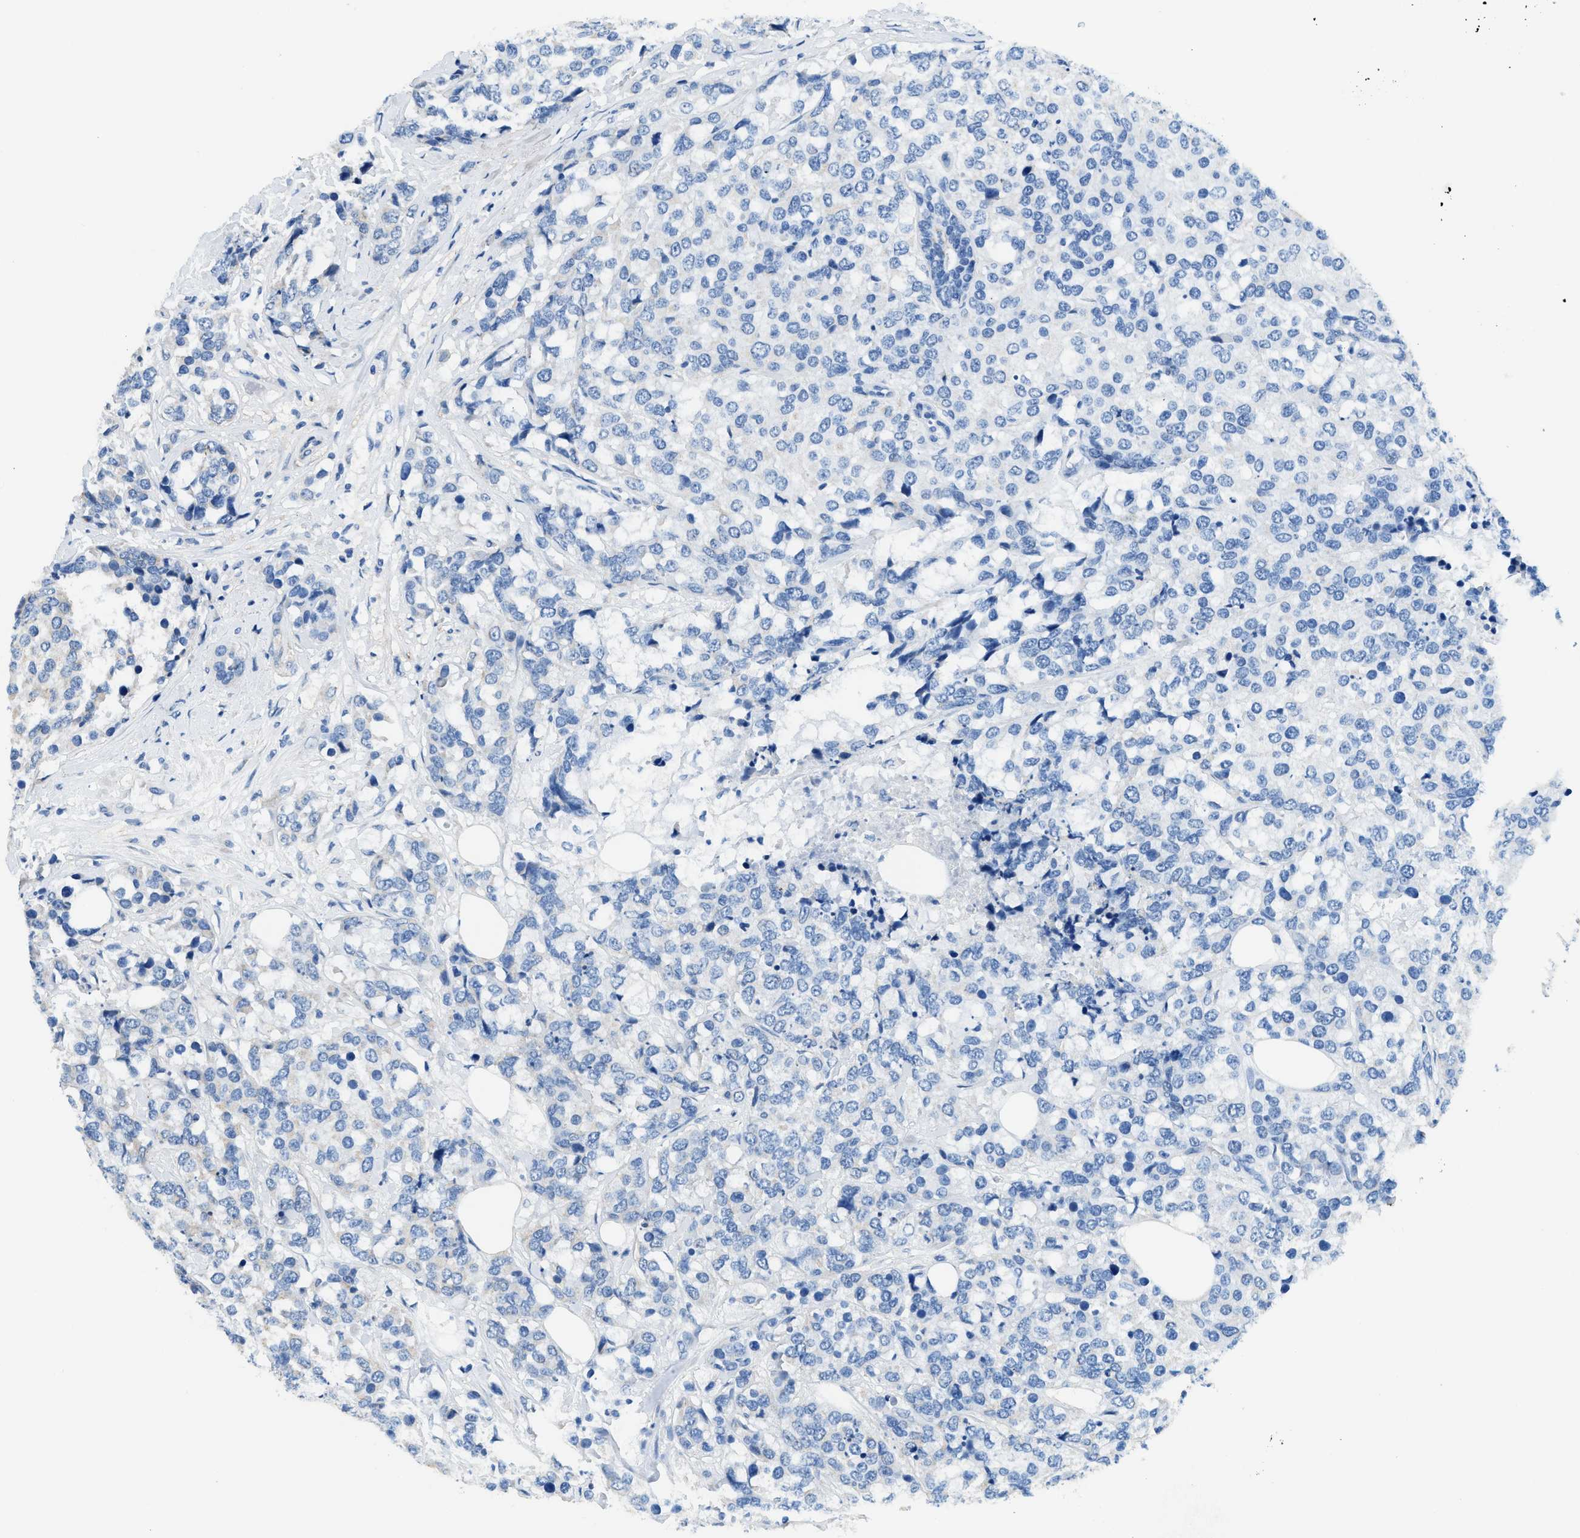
{"staining": {"intensity": "weak", "quantity": "25%-75%", "location": "cytoplasmic/membranous"}, "tissue": "breast cancer", "cell_type": "Tumor cells", "image_type": "cancer", "snomed": [{"axis": "morphology", "description": "Lobular carcinoma"}, {"axis": "topography", "description": "Breast"}], "caption": "Lobular carcinoma (breast) was stained to show a protein in brown. There is low levels of weak cytoplasmic/membranous expression in approximately 25%-75% of tumor cells.", "gene": "SSH2", "patient": {"sex": "female", "age": 59}}